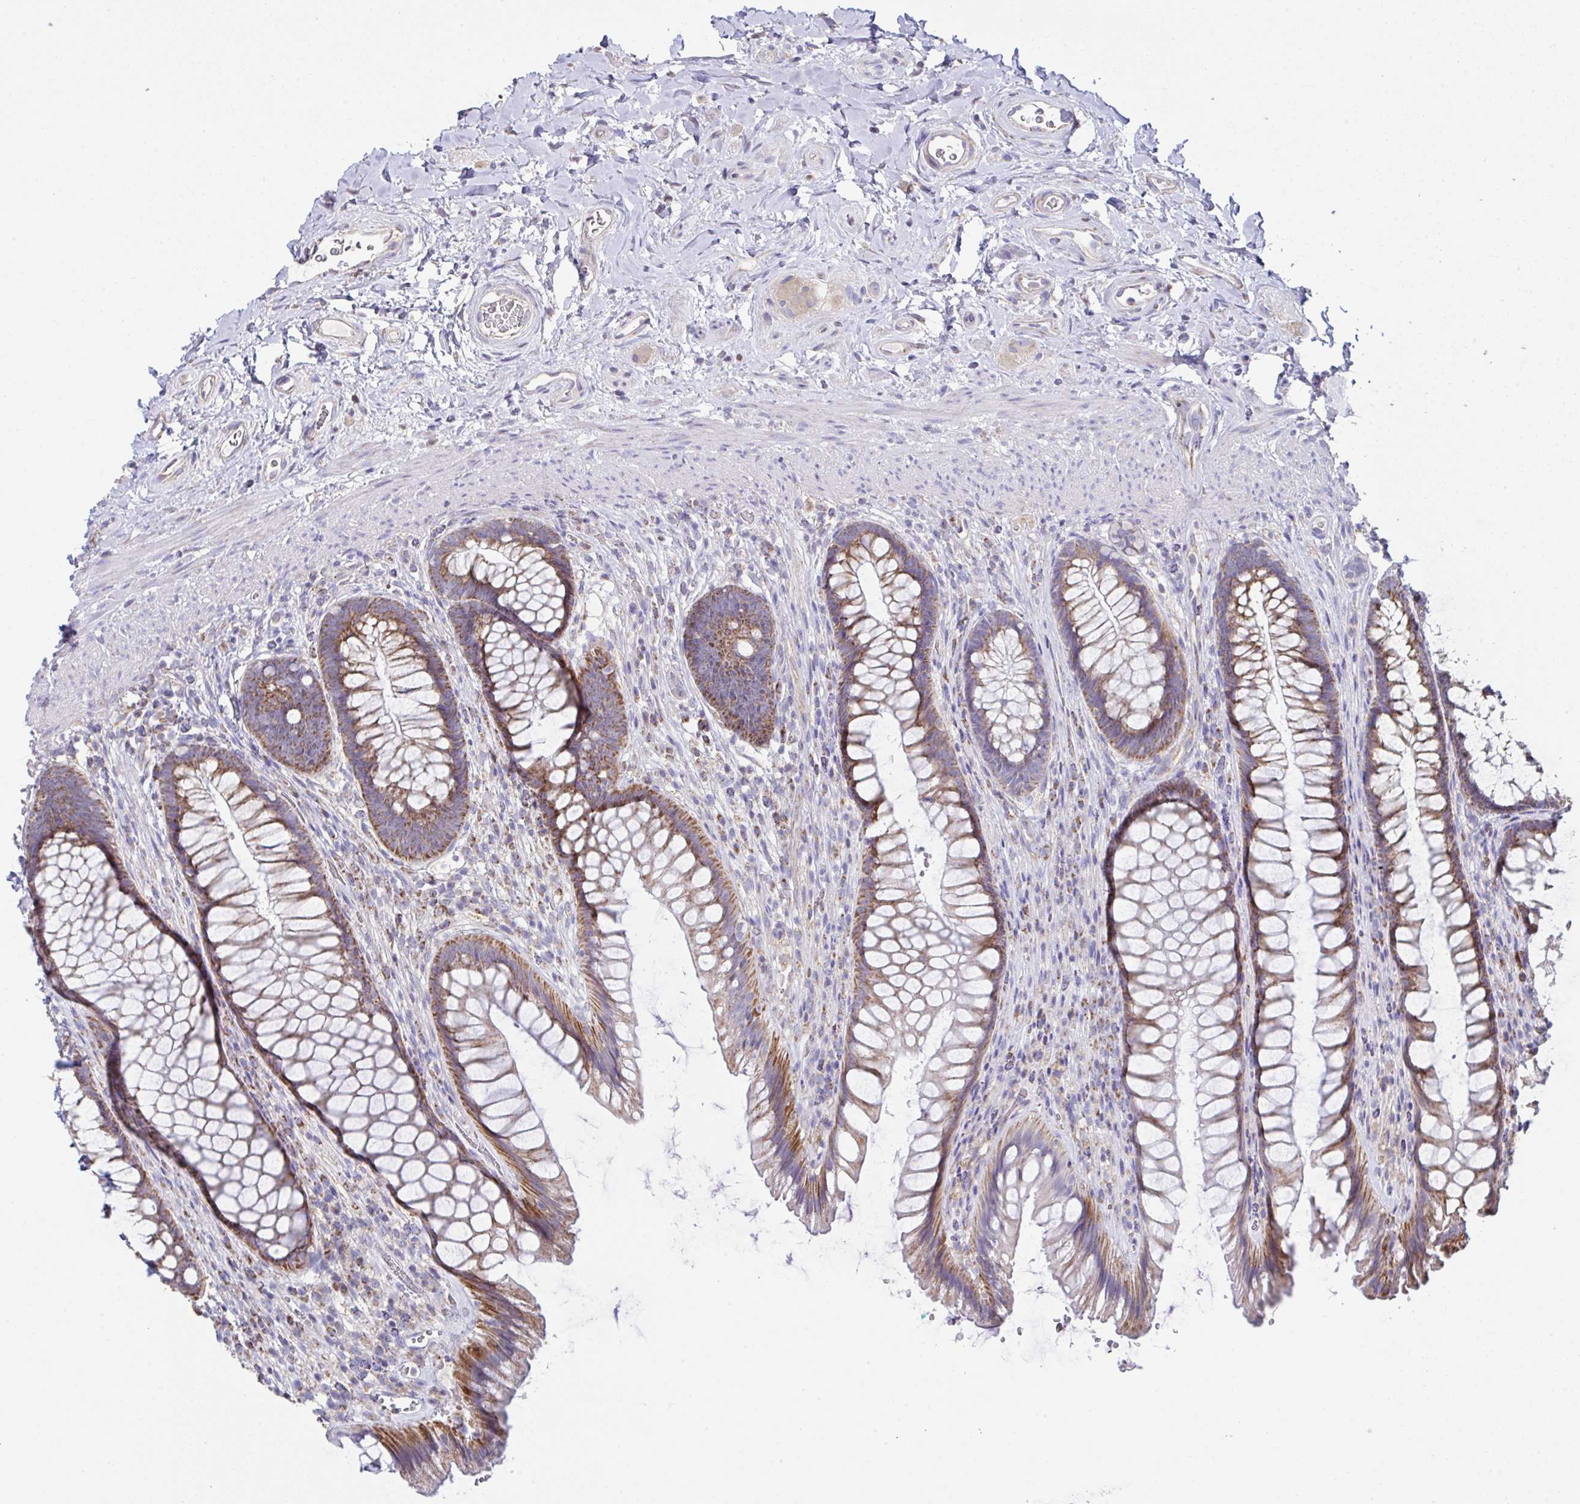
{"staining": {"intensity": "strong", "quantity": ">75%", "location": "cytoplasmic/membranous"}, "tissue": "rectum", "cell_type": "Glandular cells", "image_type": "normal", "snomed": [{"axis": "morphology", "description": "Normal tissue, NOS"}, {"axis": "topography", "description": "Rectum"}], "caption": "Strong cytoplasmic/membranous expression for a protein is seen in approximately >75% of glandular cells of unremarkable rectum using immunohistochemistry (IHC).", "gene": "DOK7", "patient": {"sex": "male", "age": 53}}